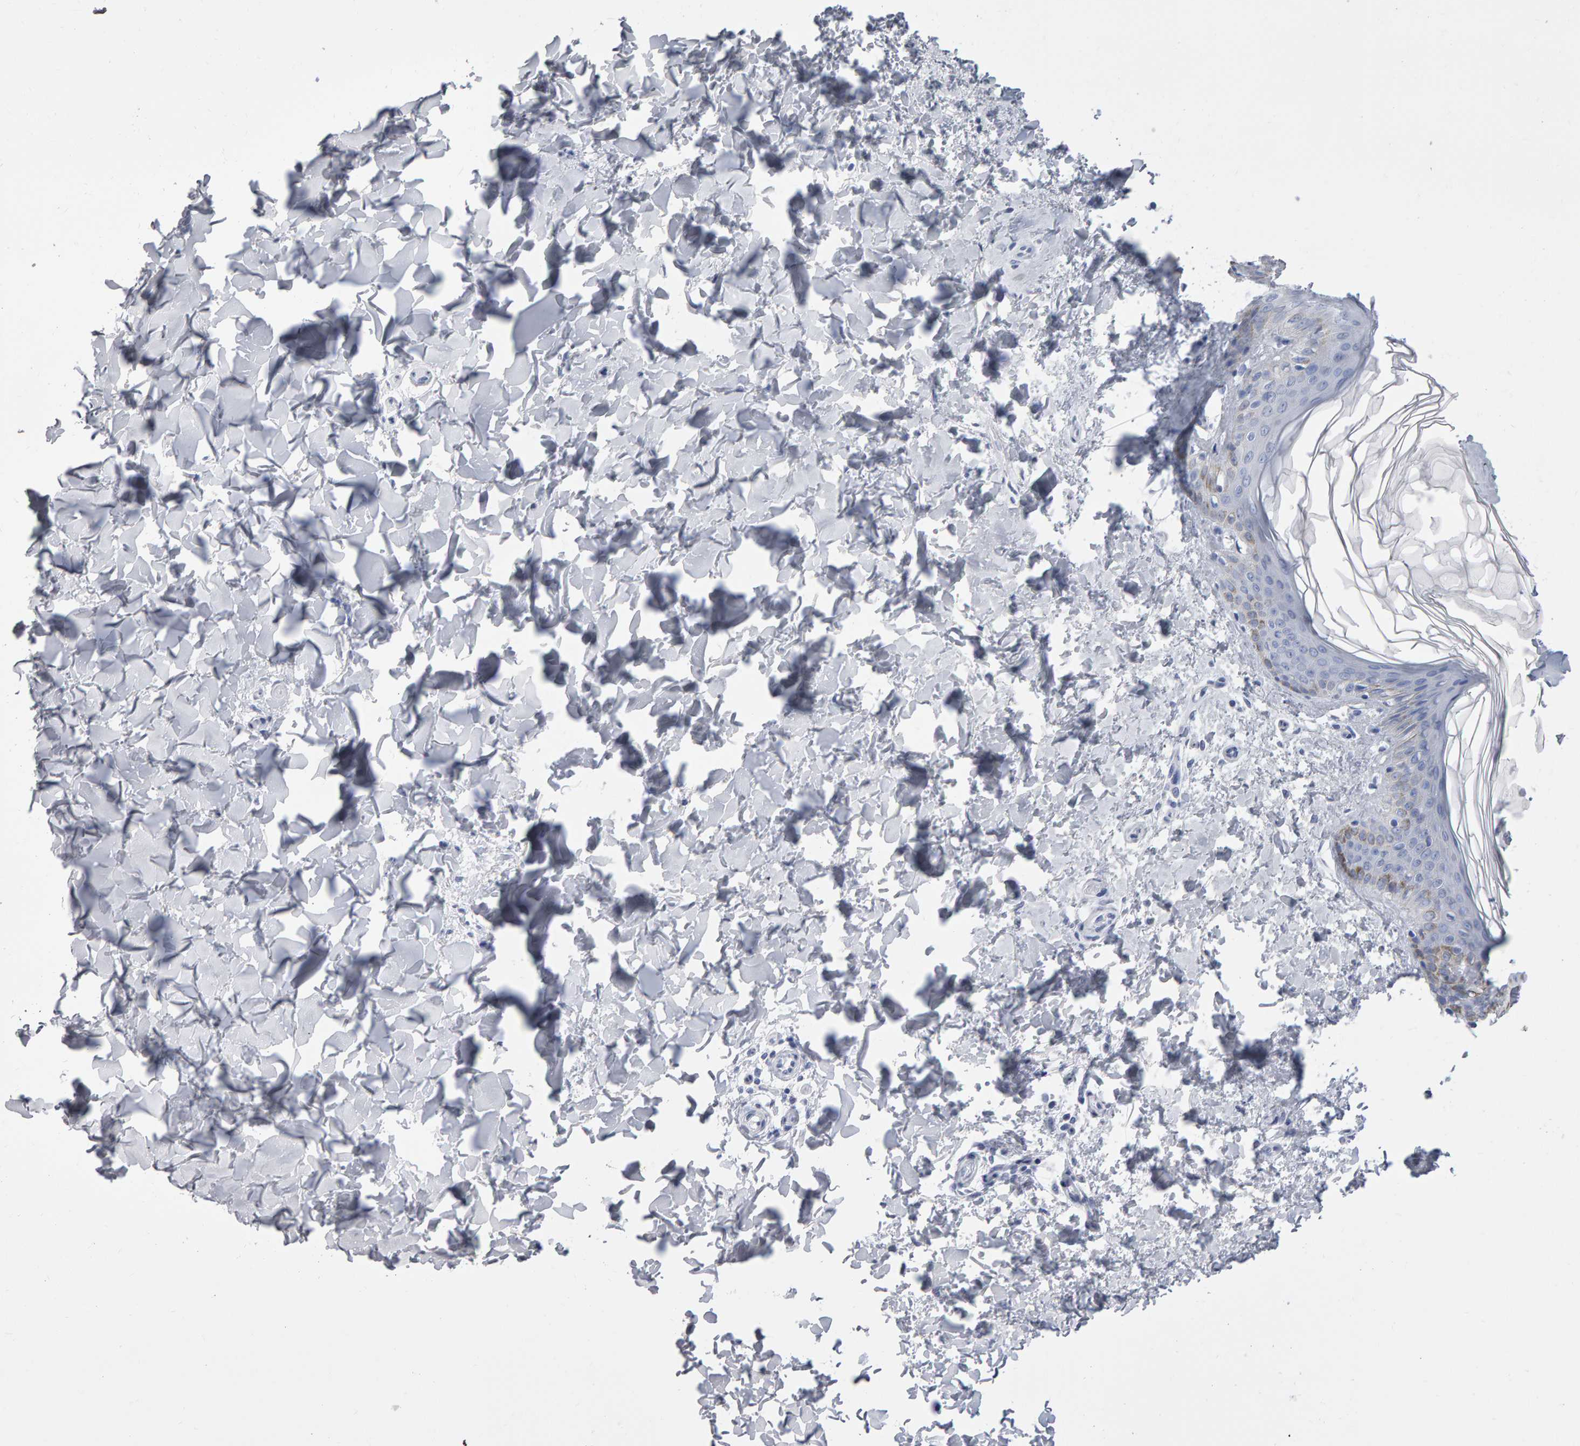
{"staining": {"intensity": "negative", "quantity": "none", "location": "none"}, "tissue": "skin", "cell_type": "Fibroblasts", "image_type": "normal", "snomed": [{"axis": "morphology", "description": "Normal tissue, NOS"}, {"axis": "morphology", "description": "Neoplasm, benign, NOS"}, {"axis": "topography", "description": "Skin"}, {"axis": "topography", "description": "Soft tissue"}], "caption": "Fibroblasts show no significant protein positivity in normal skin.", "gene": "NCDN", "patient": {"sex": "male", "age": 26}}